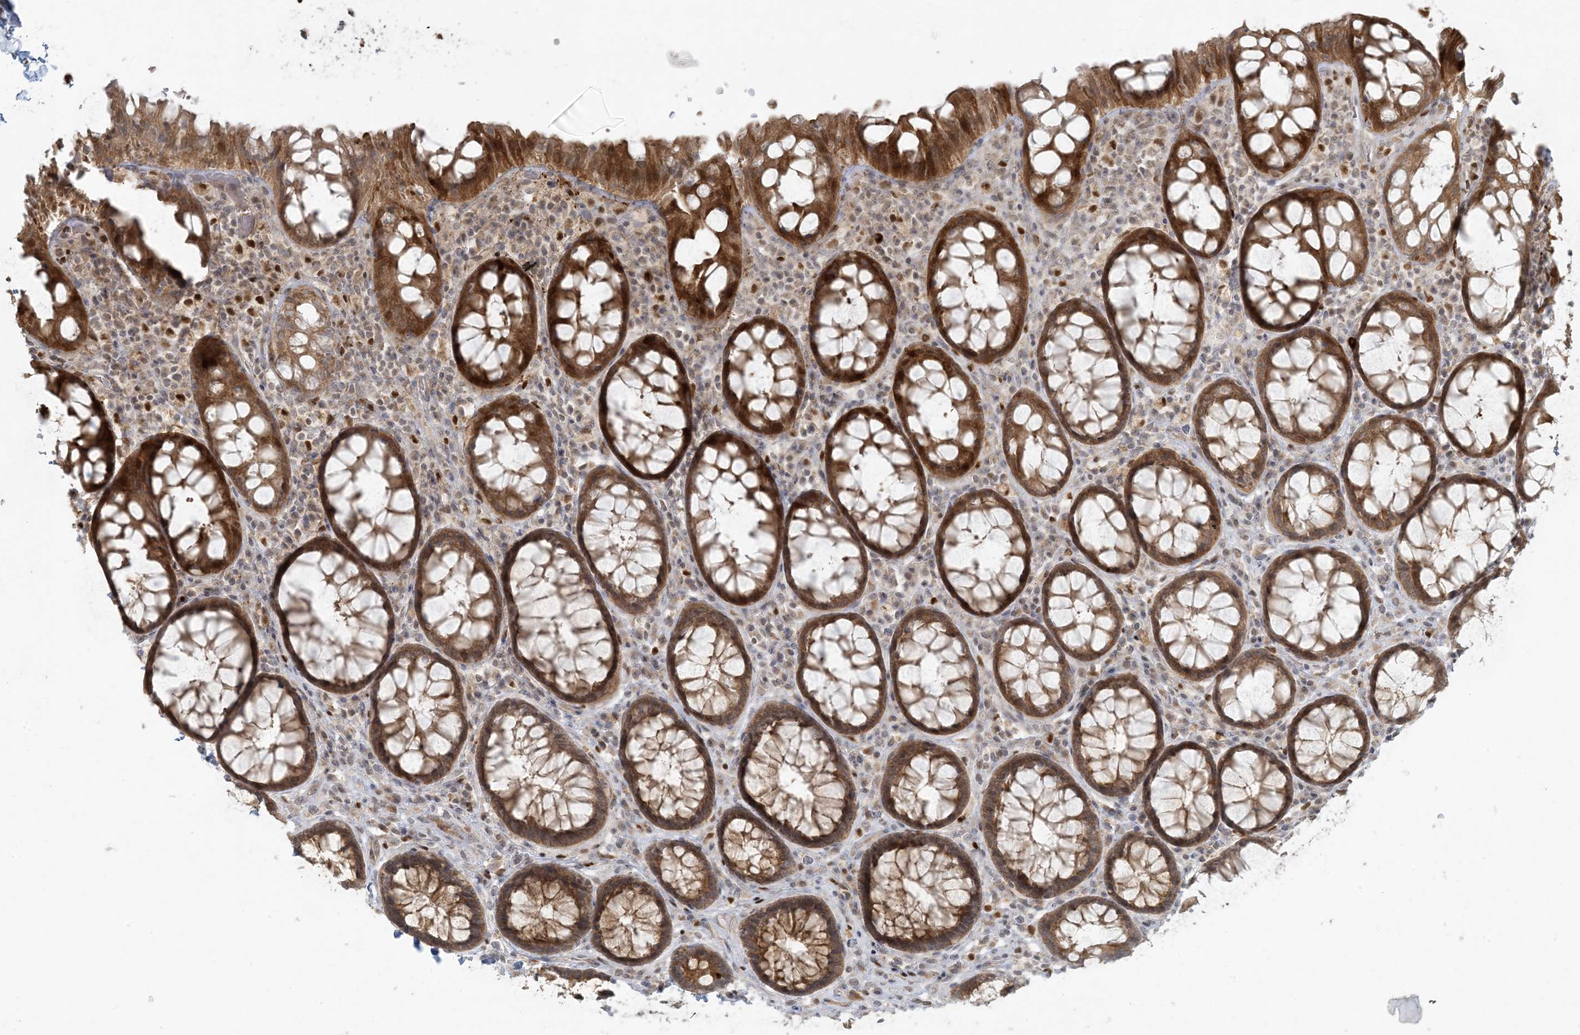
{"staining": {"intensity": "moderate", "quantity": ">75%", "location": "cytoplasmic/membranous,nuclear"}, "tissue": "rectum", "cell_type": "Glandular cells", "image_type": "normal", "snomed": [{"axis": "morphology", "description": "Normal tissue, NOS"}, {"axis": "topography", "description": "Rectum"}], "caption": "Immunohistochemistry (IHC) staining of normal rectum, which exhibits medium levels of moderate cytoplasmic/membranous,nuclear positivity in about >75% of glandular cells indicating moderate cytoplasmic/membranous,nuclear protein staining. The staining was performed using DAB (3,3'-diaminobenzidine) (brown) for protein detection and nuclei were counterstained in hematoxylin (blue).", "gene": "CTDNEP1", "patient": {"sex": "male", "age": 64}}